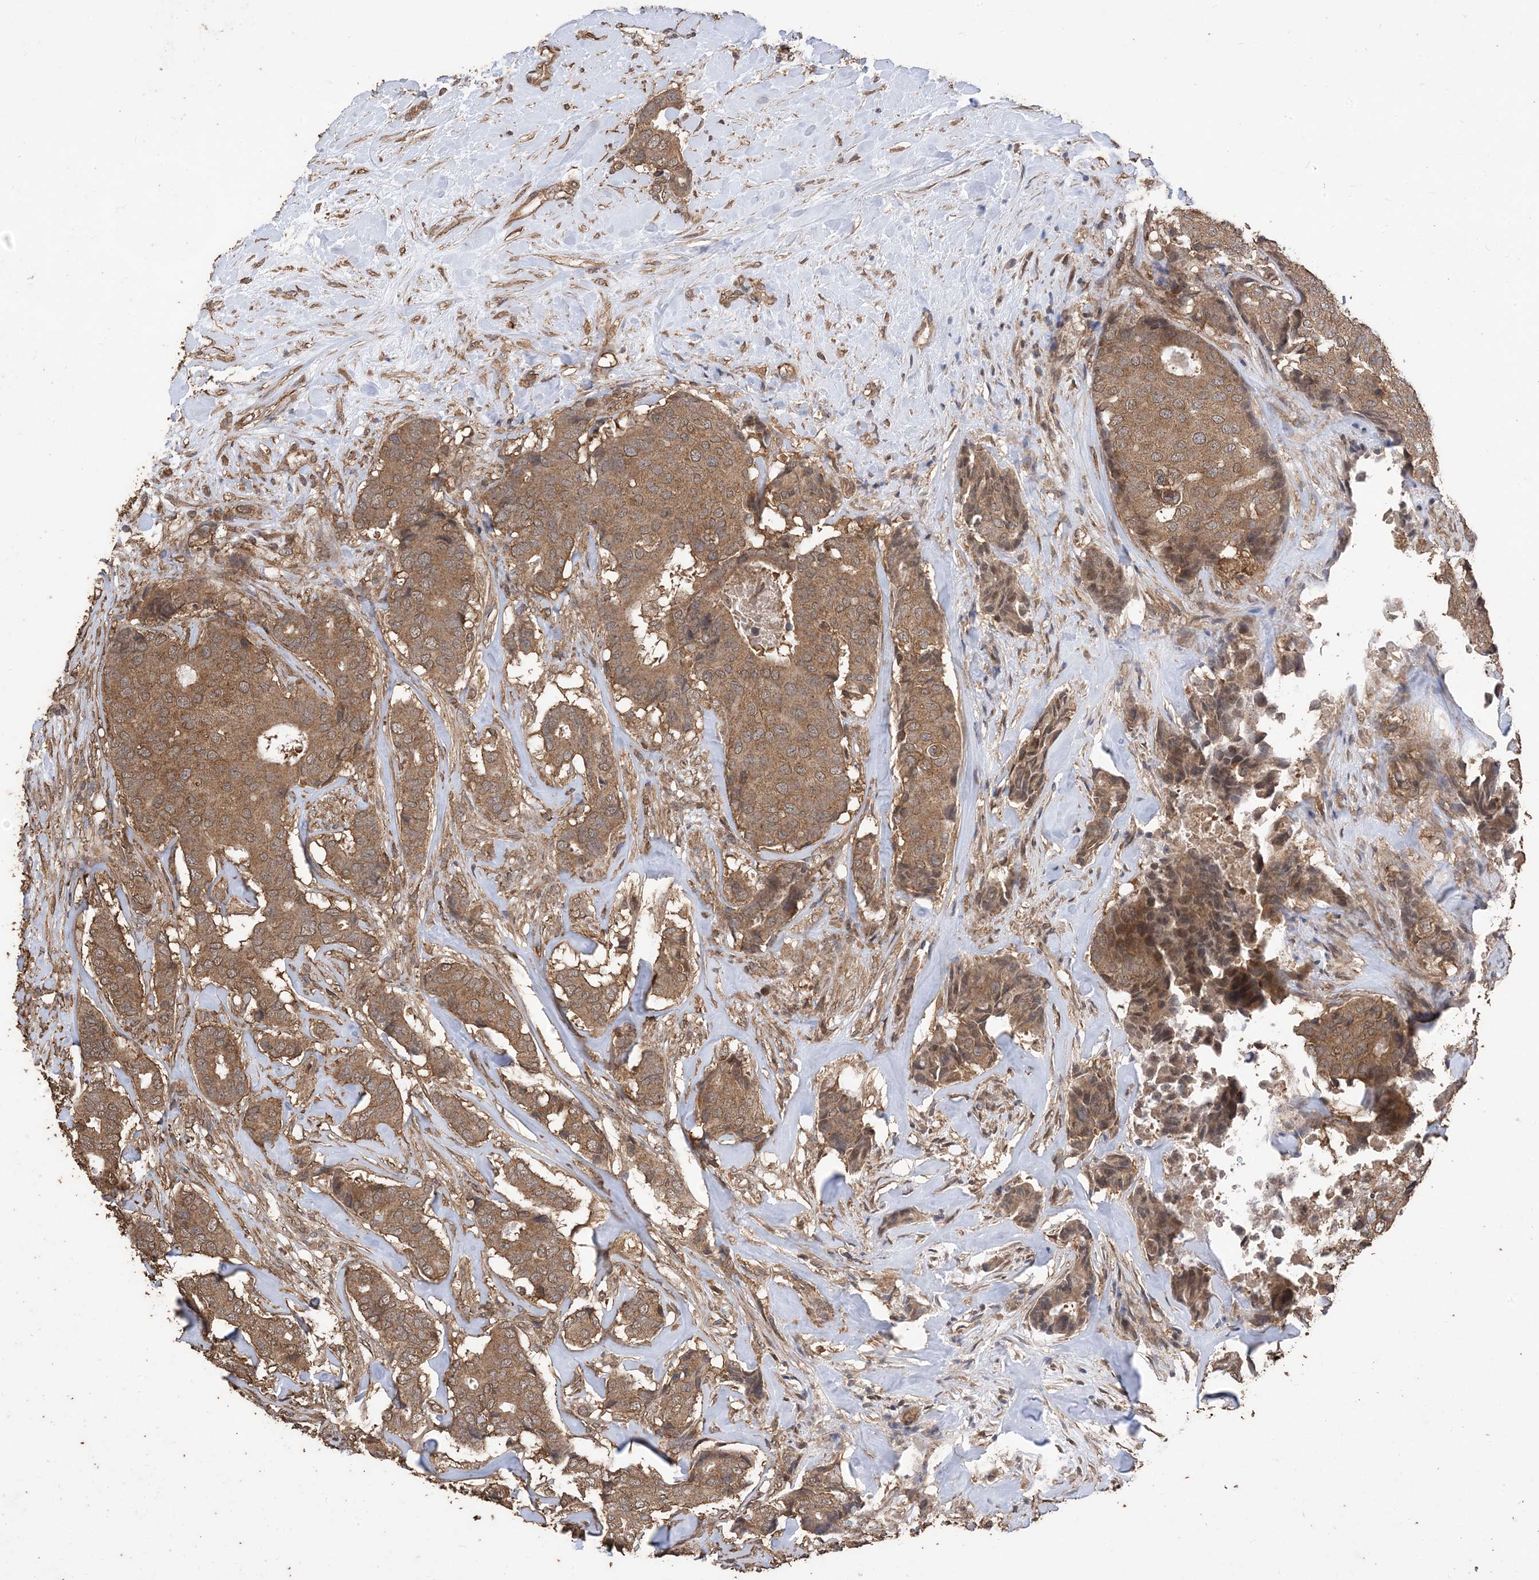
{"staining": {"intensity": "moderate", "quantity": ">75%", "location": "cytoplasmic/membranous"}, "tissue": "breast cancer", "cell_type": "Tumor cells", "image_type": "cancer", "snomed": [{"axis": "morphology", "description": "Duct carcinoma"}, {"axis": "topography", "description": "Breast"}], "caption": "Brown immunohistochemical staining in breast intraductal carcinoma reveals moderate cytoplasmic/membranous staining in about >75% of tumor cells. (DAB = brown stain, brightfield microscopy at high magnification).", "gene": "ZKSCAN5", "patient": {"sex": "female", "age": 75}}